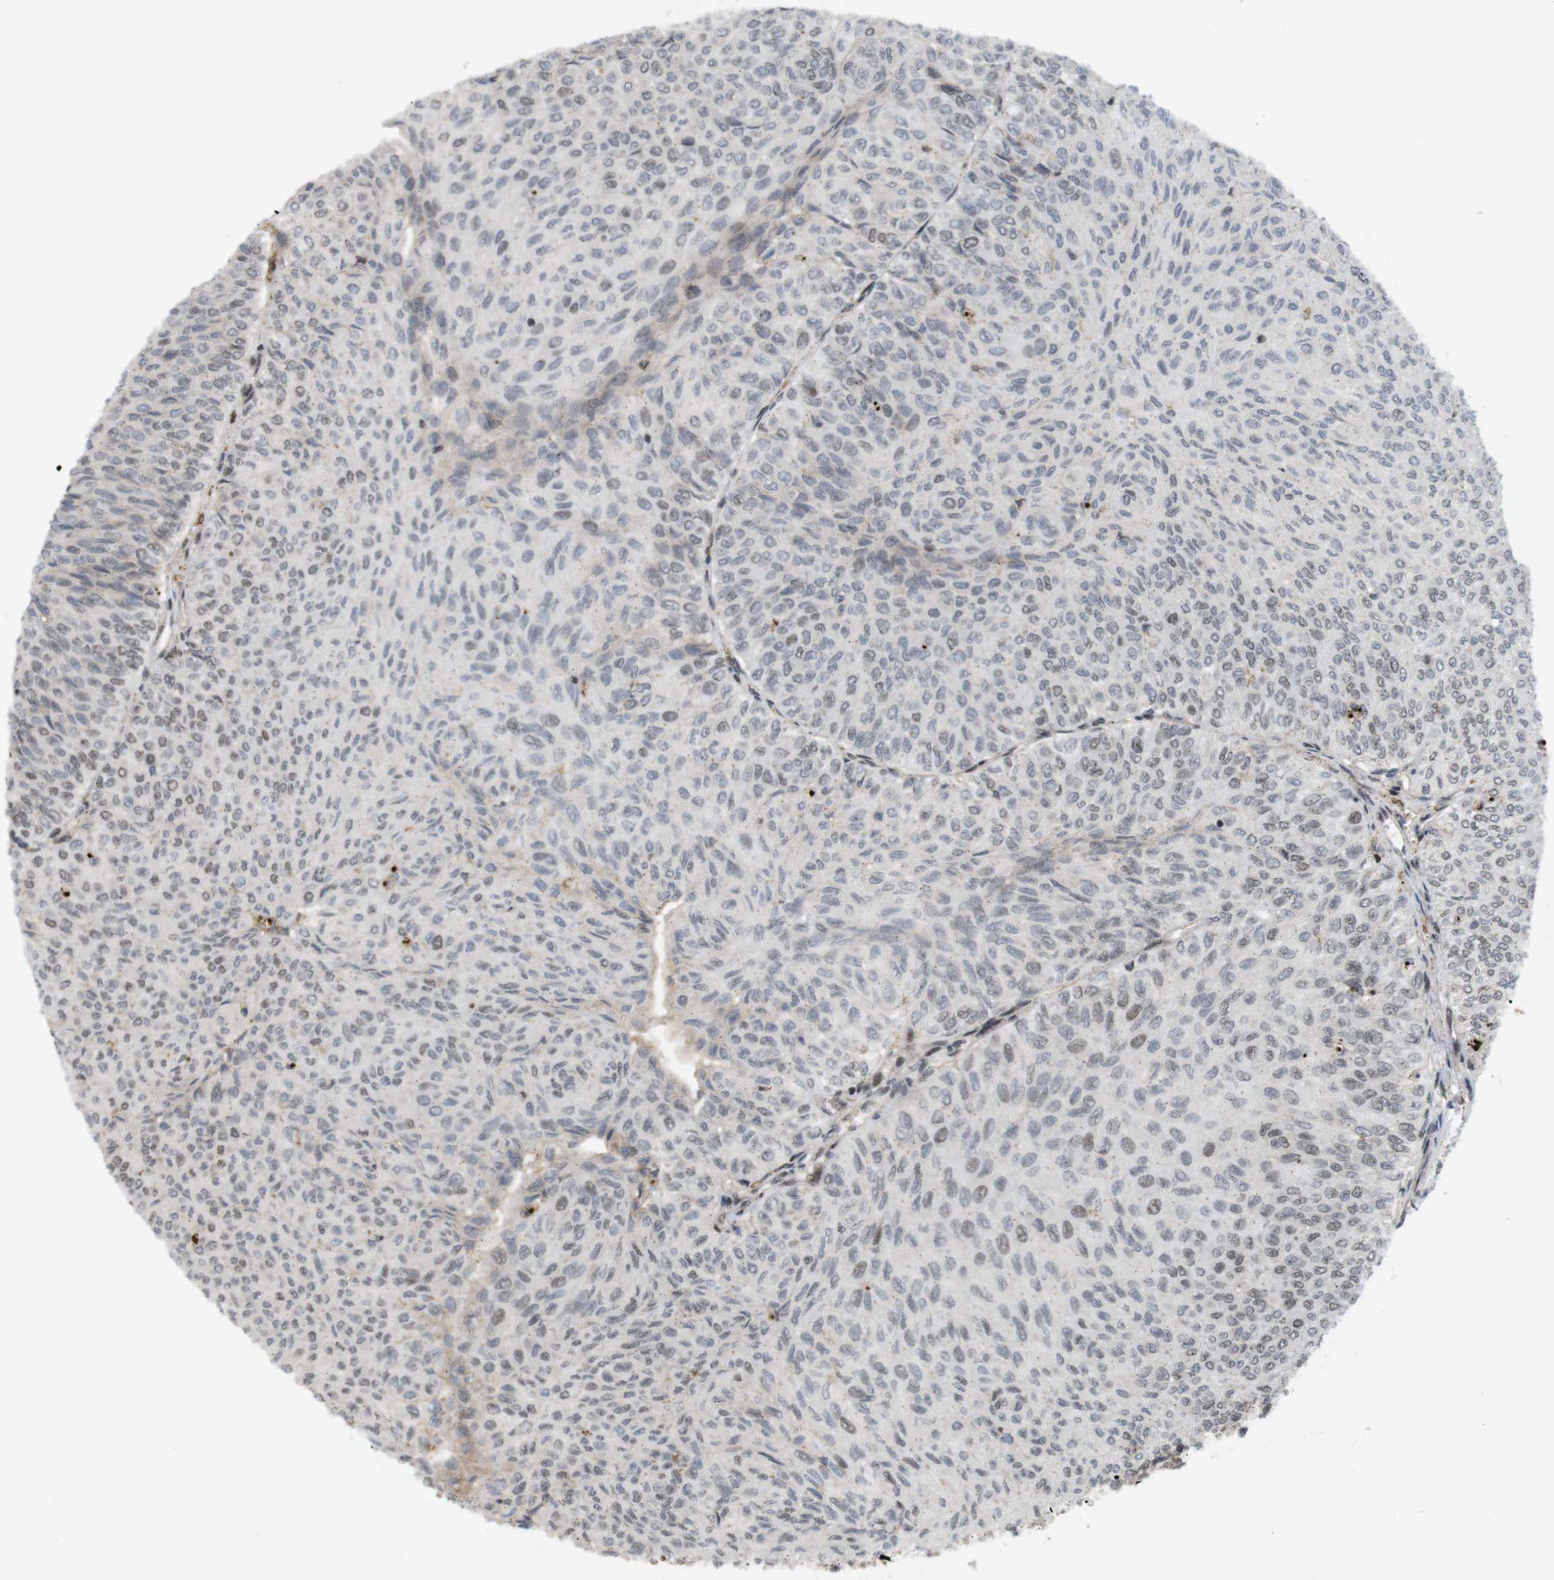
{"staining": {"intensity": "moderate", "quantity": "<25%", "location": "nuclear"}, "tissue": "urothelial cancer", "cell_type": "Tumor cells", "image_type": "cancer", "snomed": [{"axis": "morphology", "description": "Urothelial carcinoma, Low grade"}, {"axis": "topography", "description": "Urinary bladder"}], "caption": "This image reveals IHC staining of urothelial cancer, with low moderate nuclear expression in approximately <25% of tumor cells.", "gene": "SP2", "patient": {"sex": "male", "age": 78}}